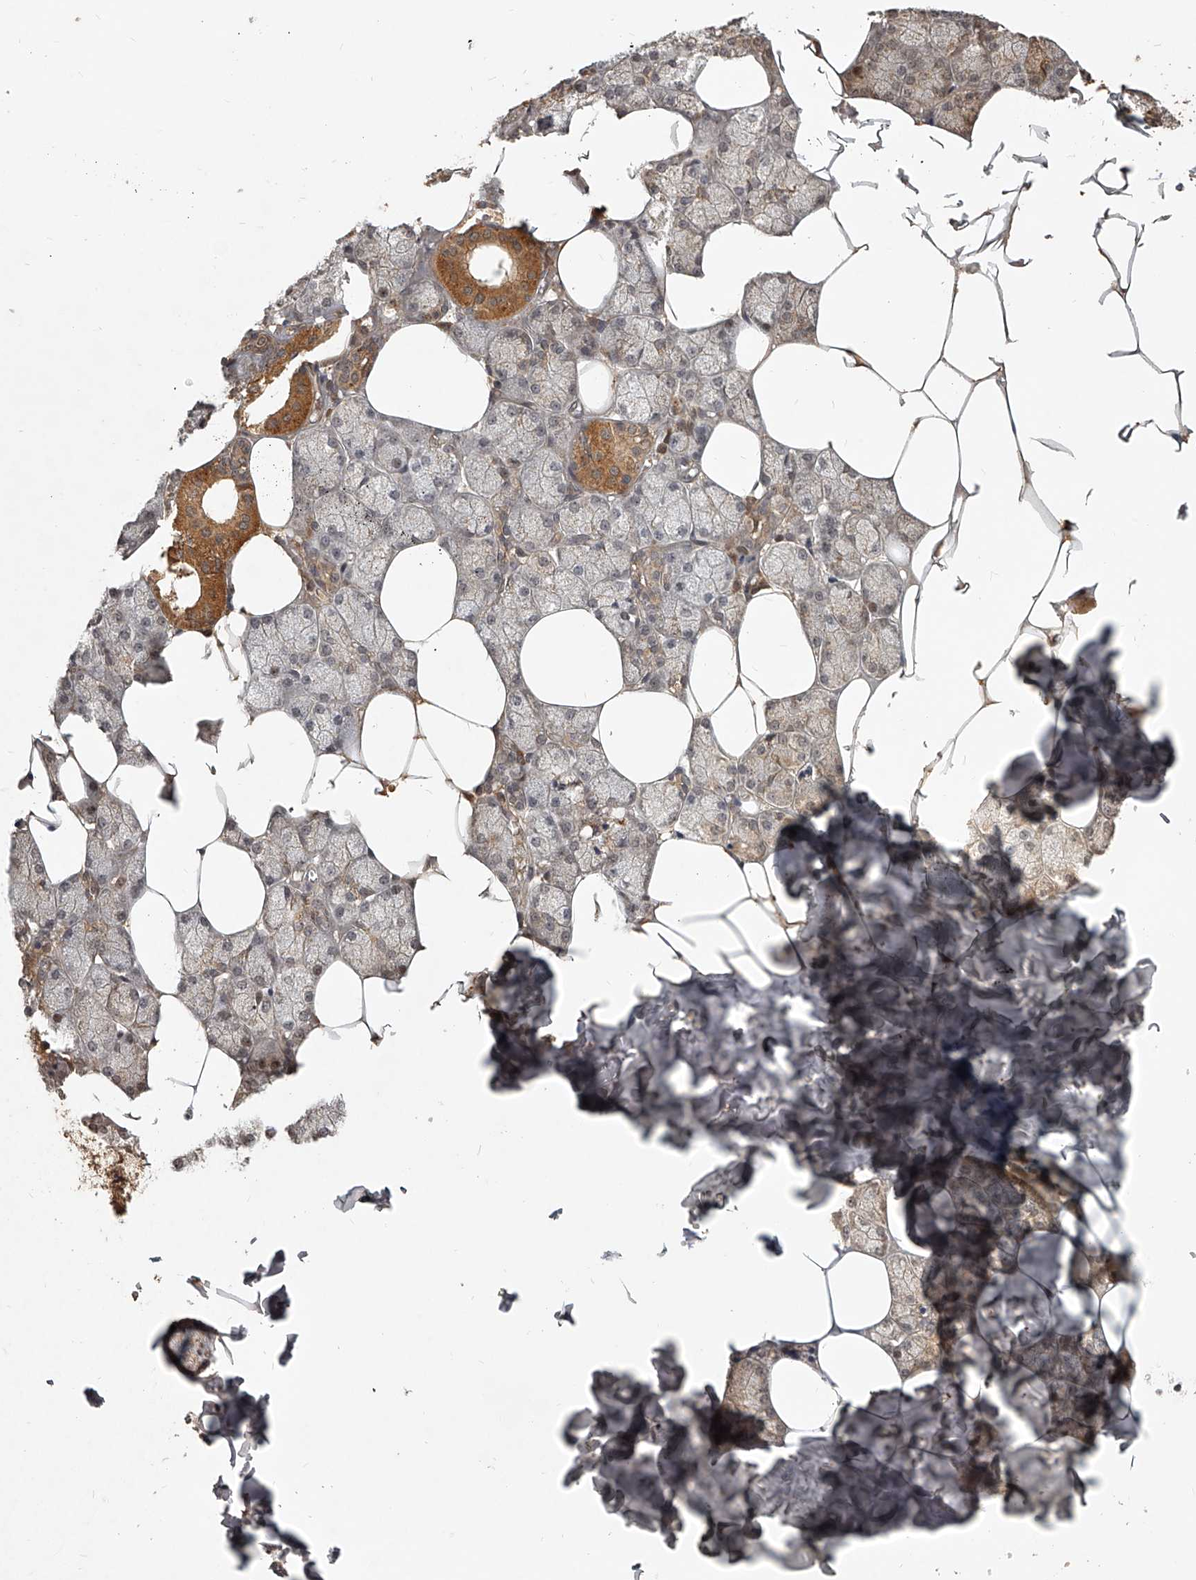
{"staining": {"intensity": "moderate", "quantity": "25%-75%", "location": "cytoplasmic/membranous"}, "tissue": "salivary gland", "cell_type": "Glandular cells", "image_type": "normal", "snomed": [{"axis": "morphology", "description": "Normal tissue, NOS"}, {"axis": "topography", "description": "Salivary gland"}], "caption": "Immunohistochemical staining of unremarkable human salivary gland shows medium levels of moderate cytoplasmic/membranous staining in about 25%-75% of glandular cells.", "gene": "SLC37A1", "patient": {"sex": "male", "age": 62}}